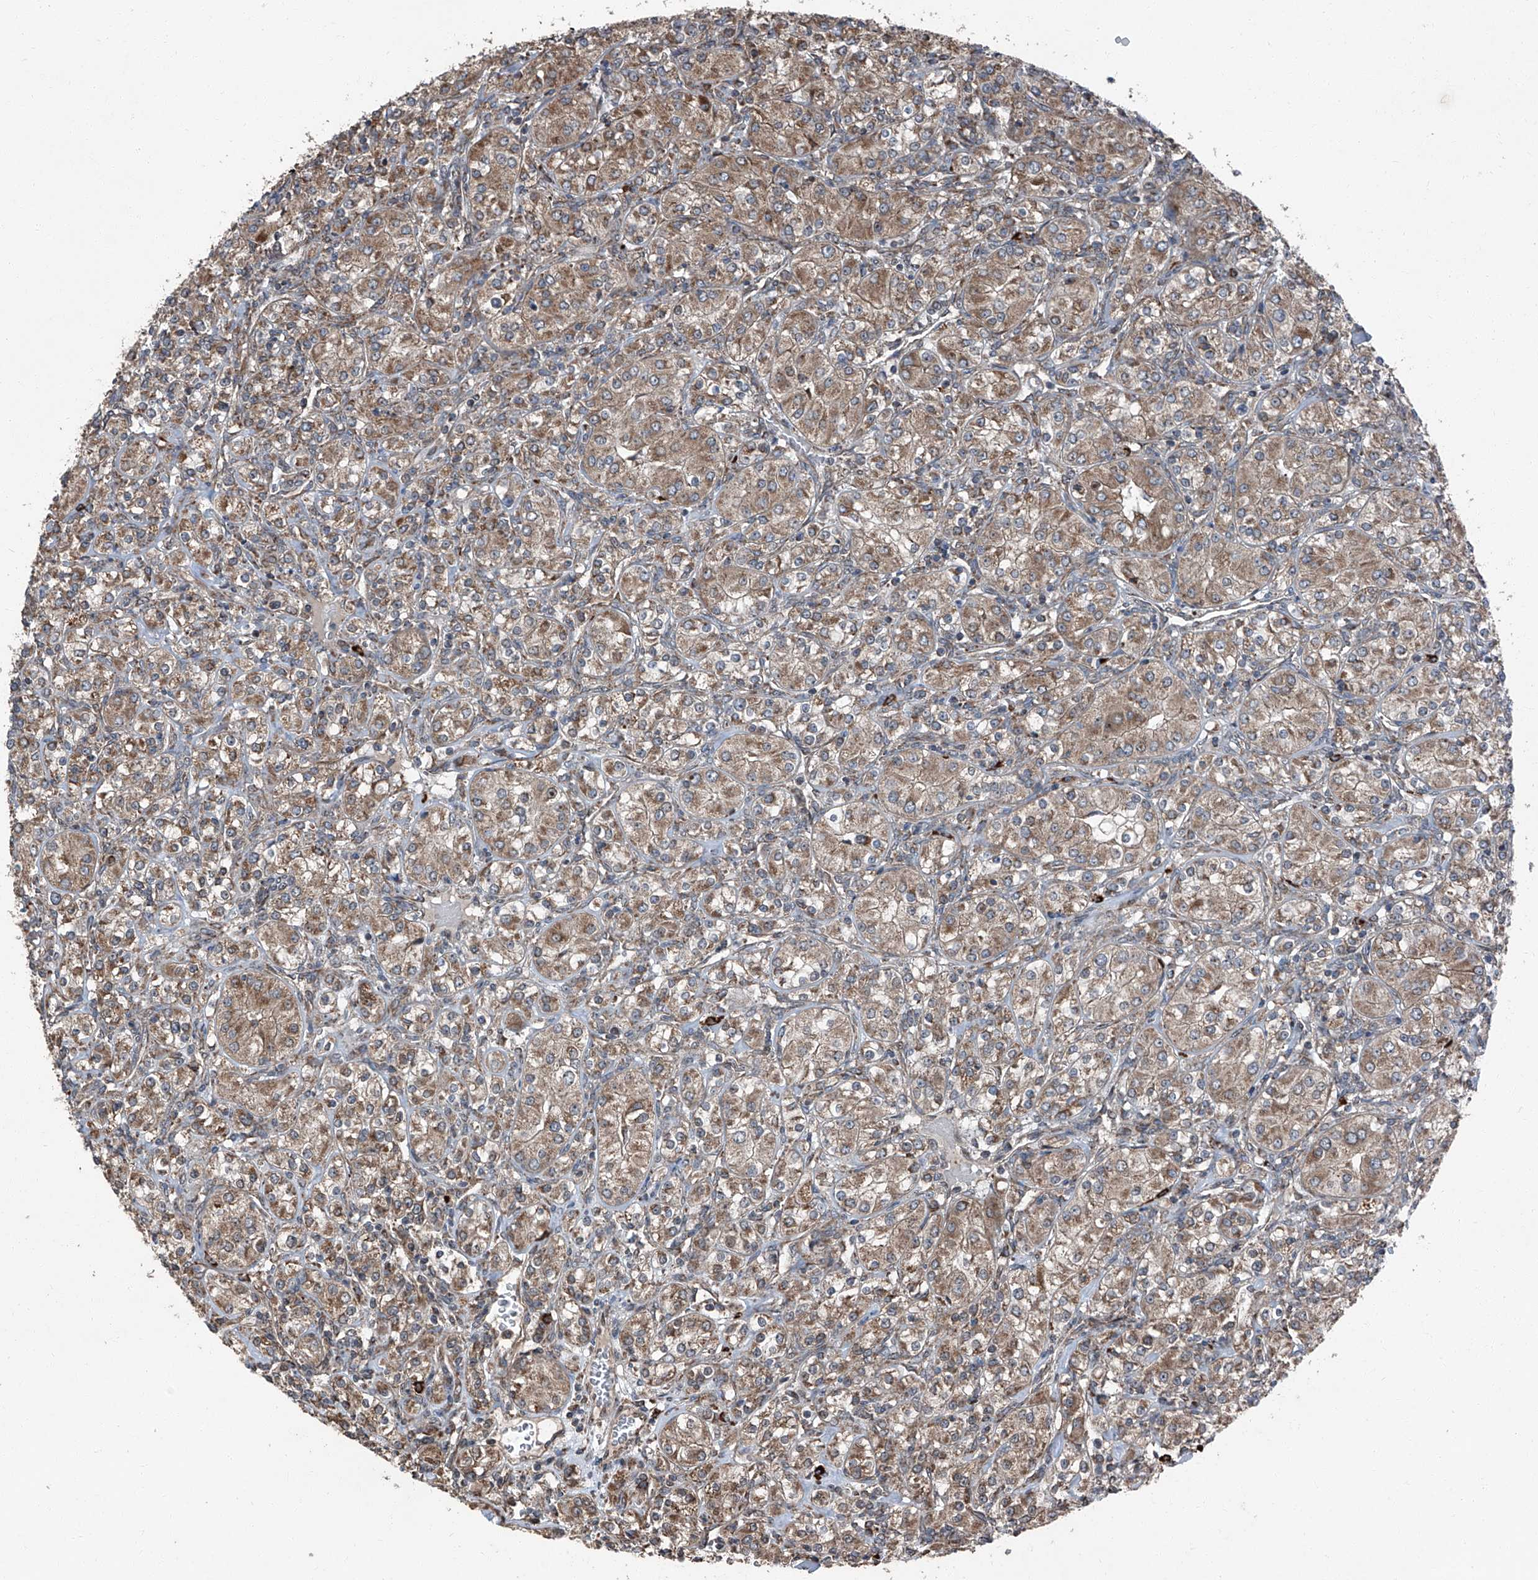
{"staining": {"intensity": "weak", "quantity": ">75%", "location": "cytoplasmic/membranous"}, "tissue": "renal cancer", "cell_type": "Tumor cells", "image_type": "cancer", "snomed": [{"axis": "morphology", "description": "Adenocarcinoma, NOS"}, {"axis": "topography", "description": "Kidney"}], "caption": "Immunohistochemical staining of human renal adenocarcinoma exhibits low levels of weak cytoplasmic/membranous protein expression in approximately >75% of tumor cells.", "gene": "LIMK1", "patient": {"sex": "male", "age": 77}}